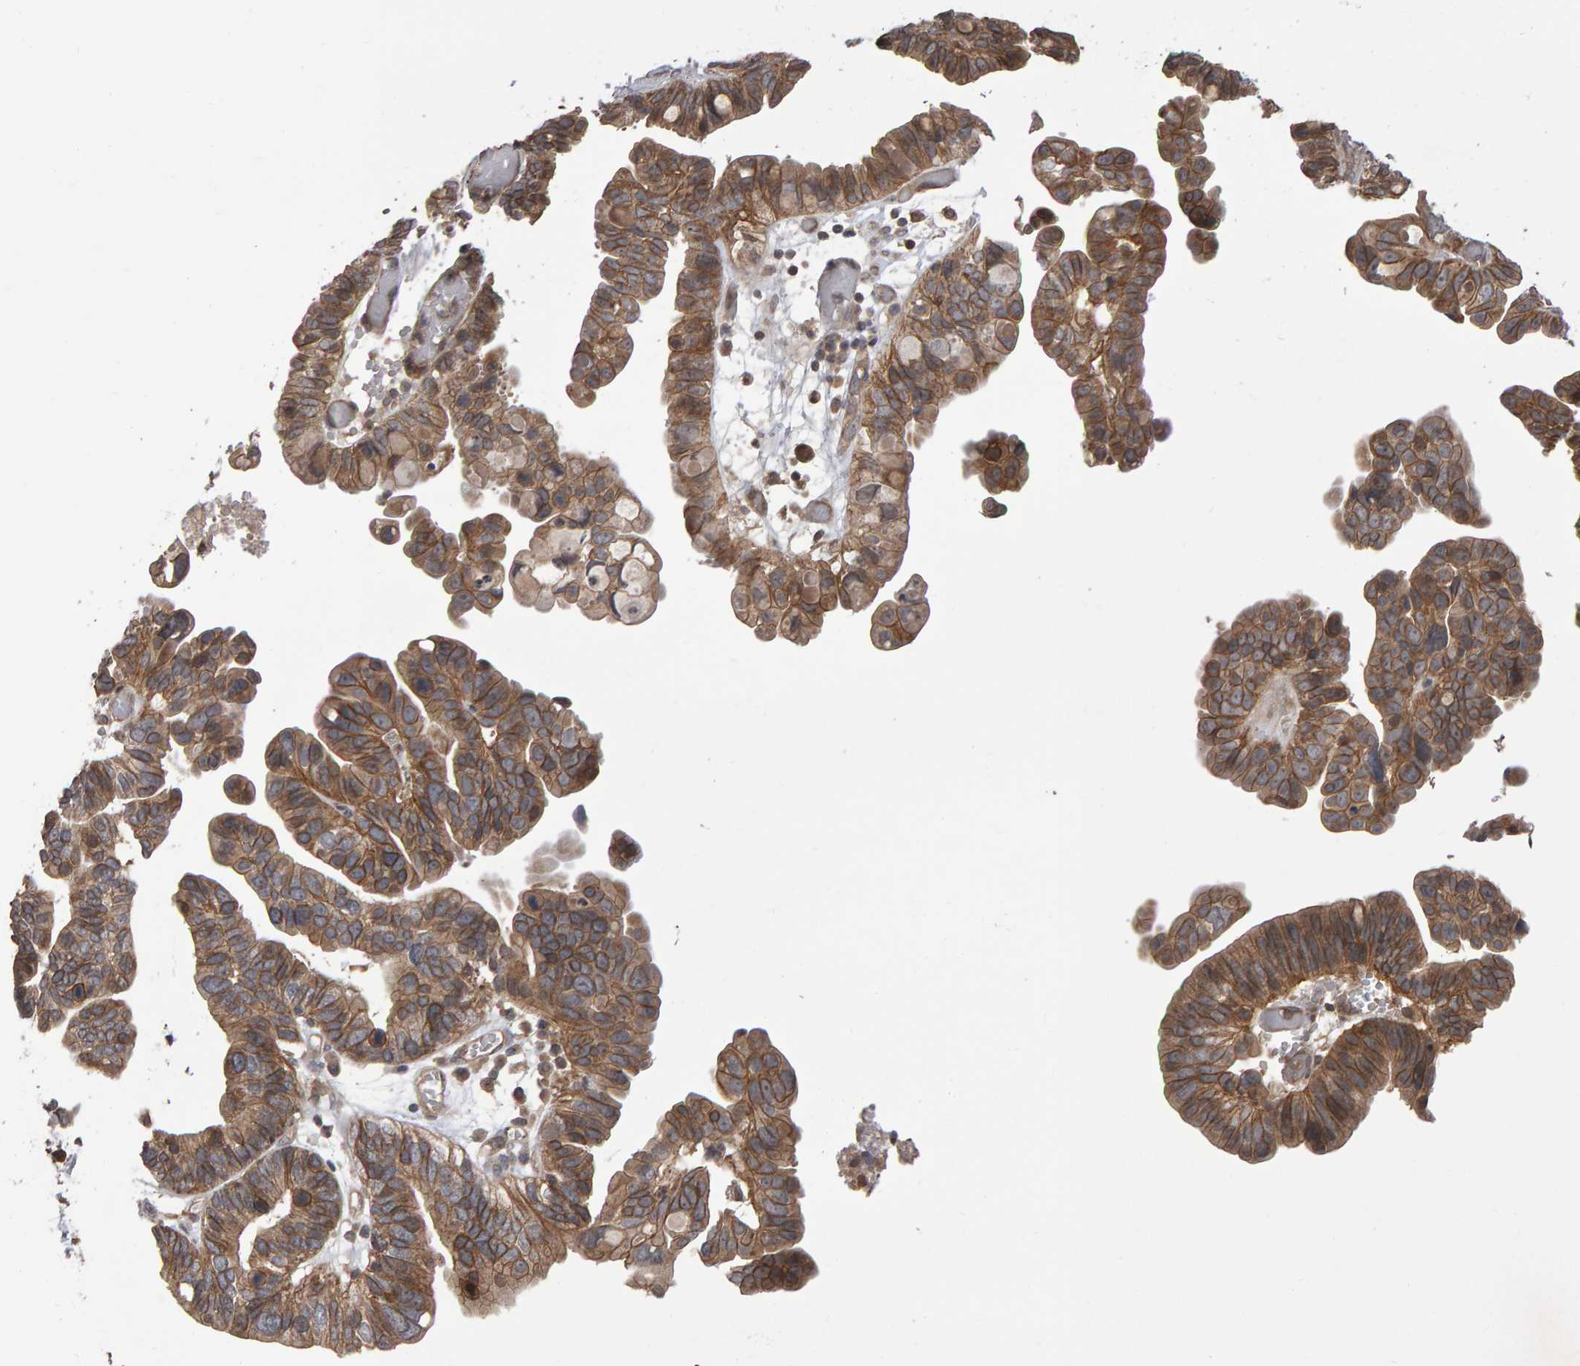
{"staining": {"intensity": "moderate", "quantity": ">75%", "location": "cytoplasmic/membranous"}, "tissue": "ovarian cancer", "cell_type": "Tumor cells", "image_type": "cancer", "snomed": [{"axis": "morphology", "description": "Cystadenocarcinoma, serous, NOS"}, {"axis": "topography", "description": "Ovary"}], "caption": "Immunohistochemical staining of ovarian cancer shows medium levels of moderate cytoplasmic/membranous staining in about >75% of tumor cells. The staining was performed using DAB (3,3'-diaminobenzidine), with brown indicating positive protein expression. Nuclei are stained blue with hematoxylin.", "gene": "SCRIB", "patient": {"sex": "female", "age": 56}}